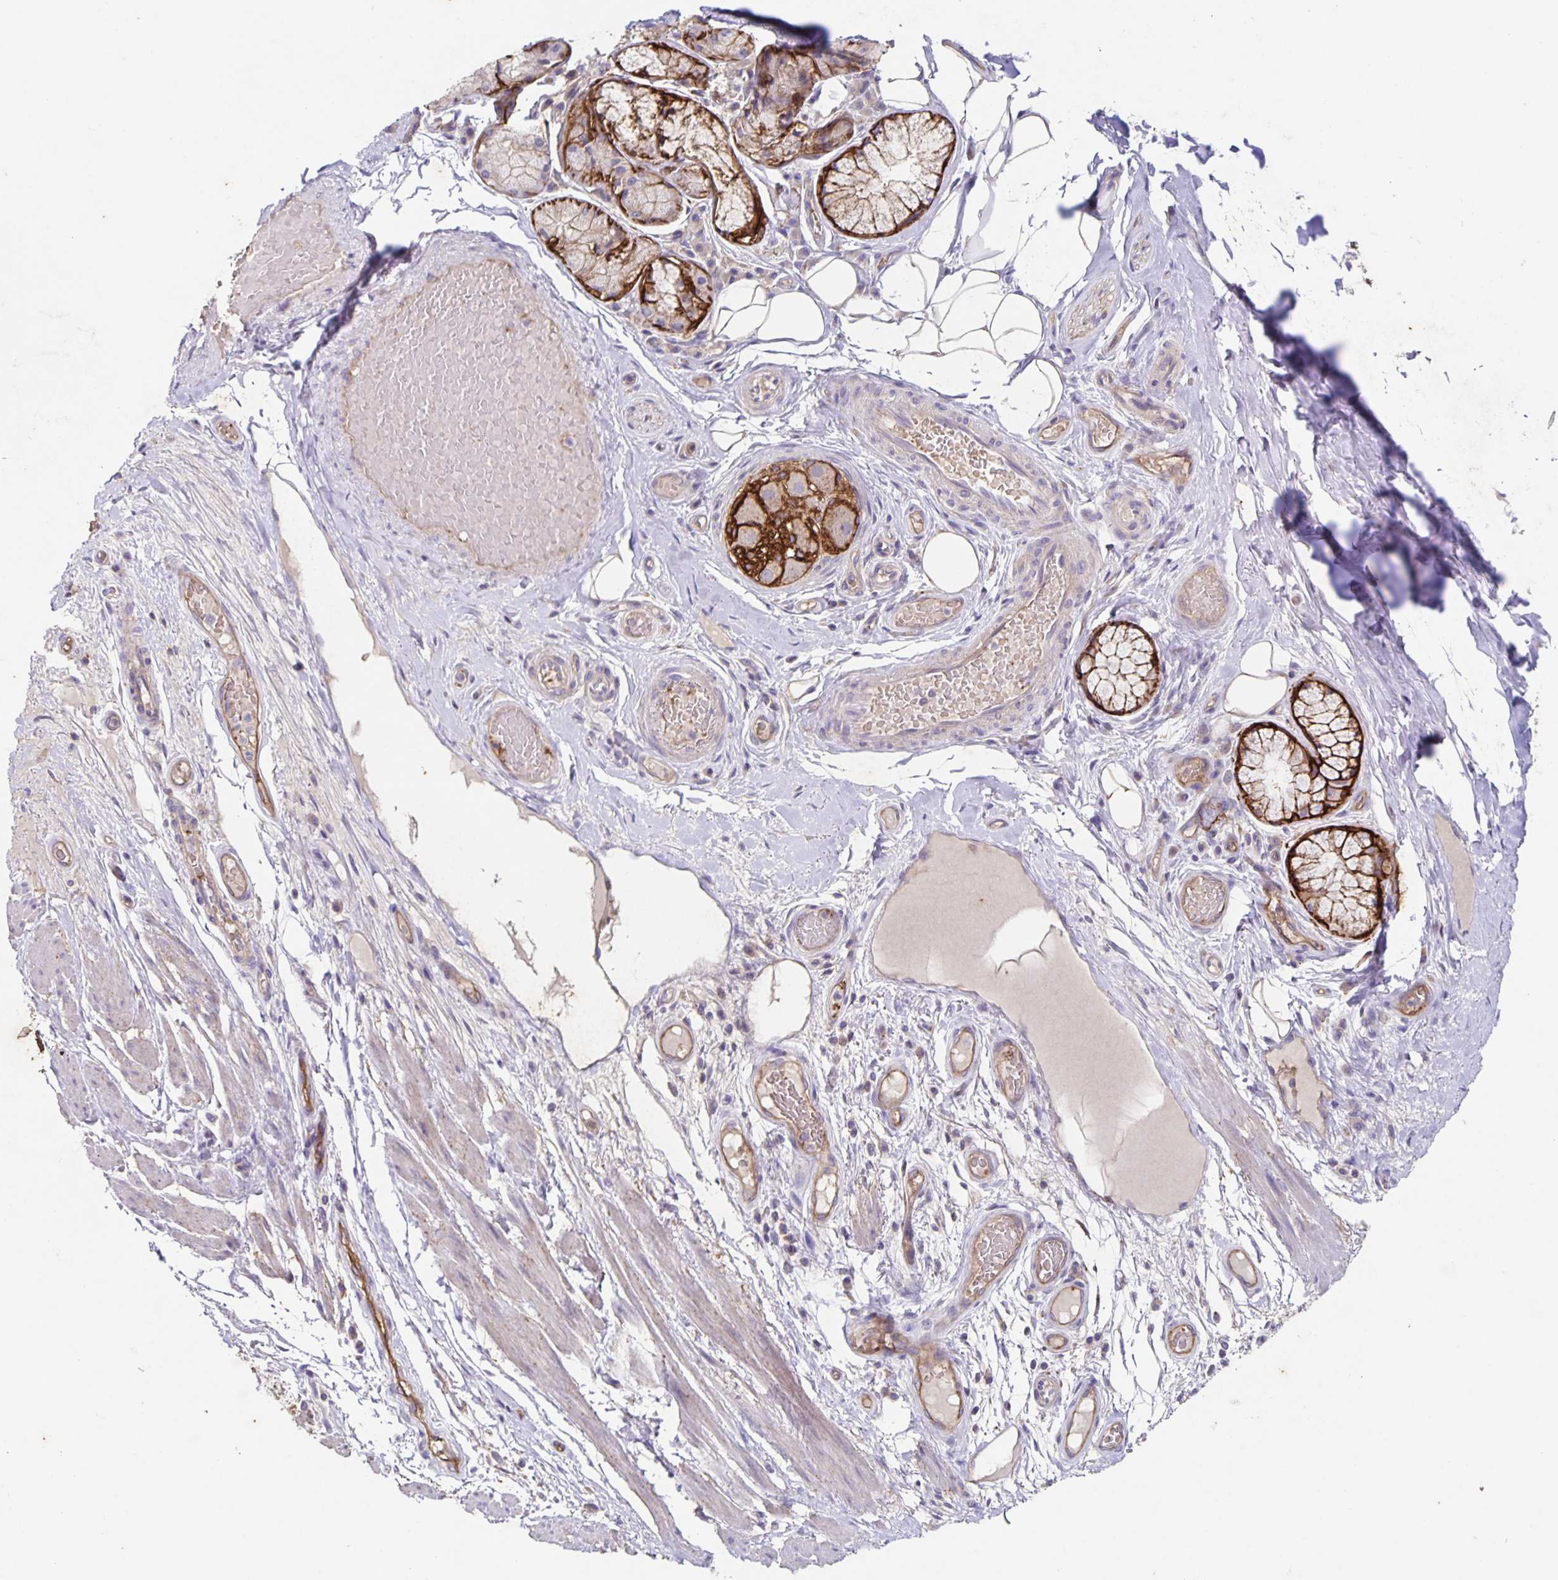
{"staining": {"intensity": "negative", "quantity": "none", "location": "none"}, "tissue": "adipose tissue", "cell_type": "Adipocytes", "image_type": "normal", "snomed": [{"axis": "morphology", "description": "Normal tissue, NOS"}, {"axis": "topography", "description": "Cartilage tissue"}, {"axis": "topography", "description": "Bronchus"}], "caption": "Adipocytes are negative for brown protein staining in benign adipose tissue. The staining was performed using DAB (3,3'-diaminobenzidine) to visualize the protein expression in brown, while the nuclei were stained in blue with hematoxylin (Magnification: 20x).", "gene": "ITGA2", "patient": {"sex": "male", "age": 64}}